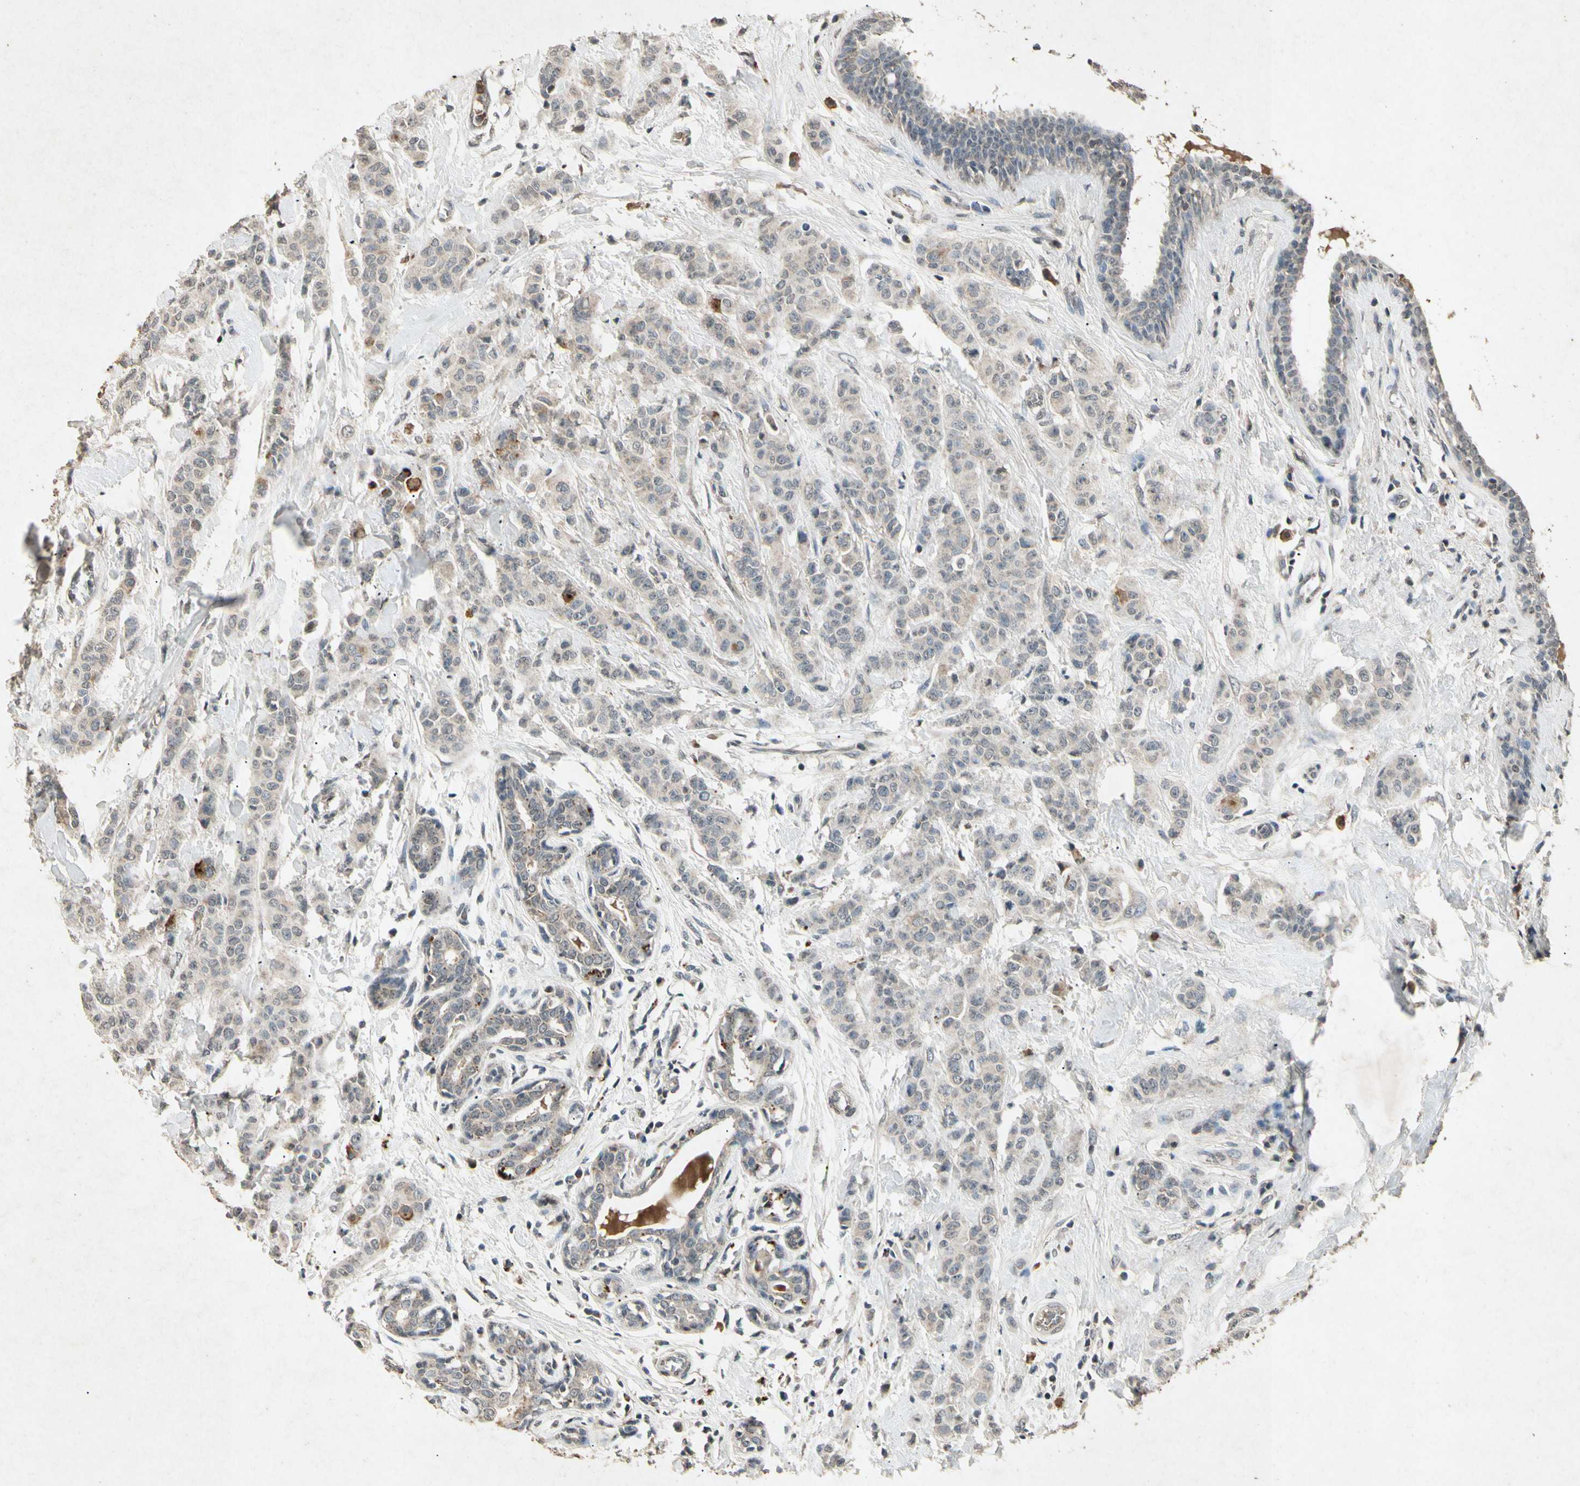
{"staining": {"intensity": "weak", "quantity": "<25%", "location": "cytoplasmic/membranous"}, "tissue": "breast cancer", "cell_type": "Tumor cells", "image_type": "cancer", "snomed": [{"axis": "morphology", "description": "Normal tissue, NOS"}, {"axis": "morphology", "description": "Duct carcinoma"}, {"axis": "topography", "description": "Breast"}], "caption": "A high-resolution photomicrograph shows immunohistochemistry staining of breast cancer (infiltrating ductal carcinoma), which demonstrates no significant positivity in tumor cells.", "gene": "CP", "patient": {"sex": "female", "age": 40}}